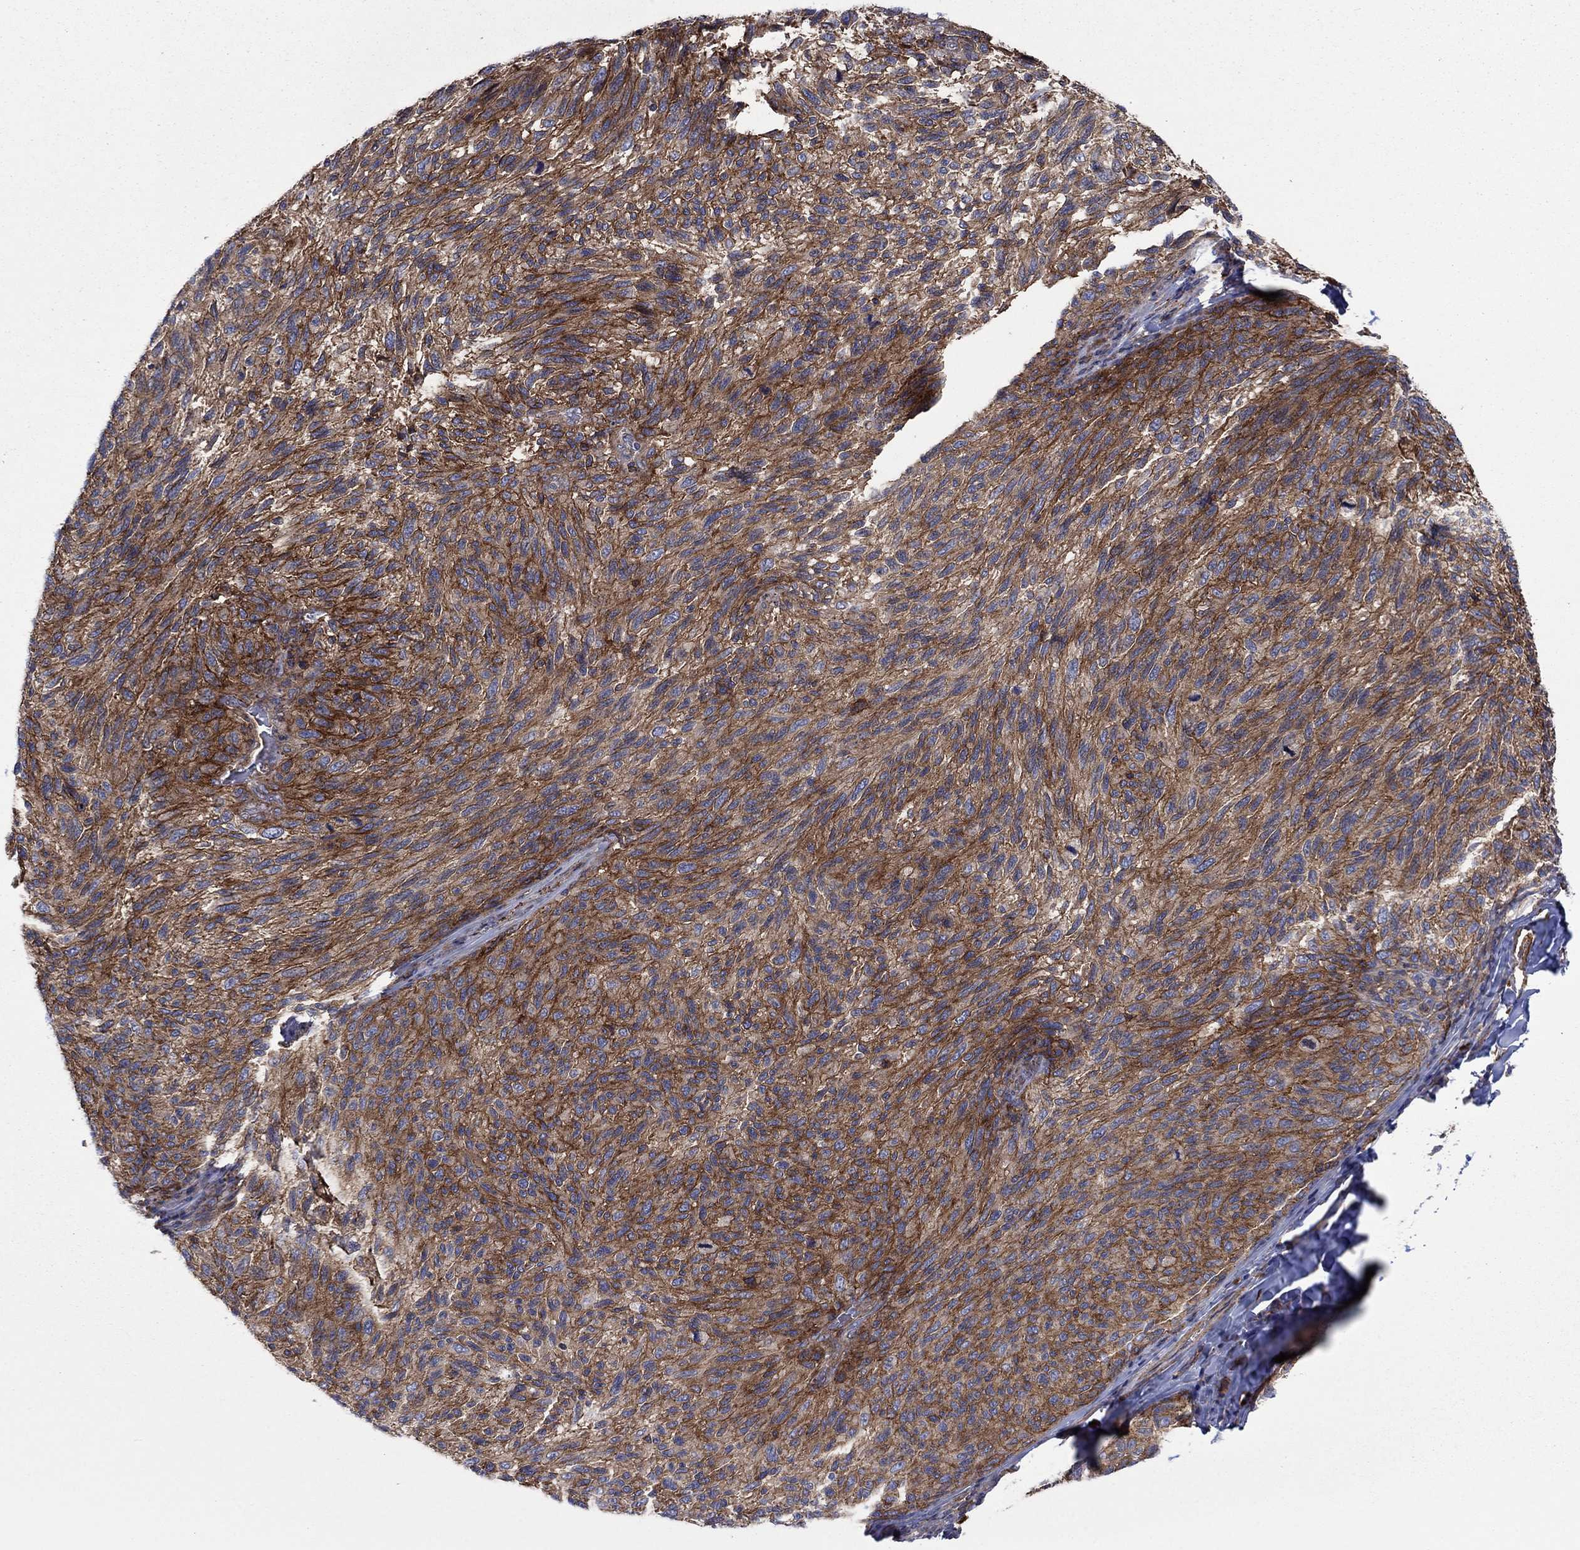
{"staining": {"intensity": "moderate", "quantity": ">75%", "location": "cytoplasmic/membranous"}, "tissue": "melanoma", "cell_type": "Tumor cells", "image_type": "cancer", "snomed": [{"axis": "morphology", "description": "Malignant melanoma, NOS"}, {"axis": "topography", "description": "Skin"}], "caption": "Protein expression analysis of malignant melanoma displays moderate cytoplasmic/membranous staining in approximately >75% of tumor cells. Using DAB (3,3'-diaminobenzidine) (brown) and hematoxylin (blue) stains, captured at high magnification using brightfield microscopy.", "gene": "PAG1", "patient": {"sex": "female", "age": 73}}